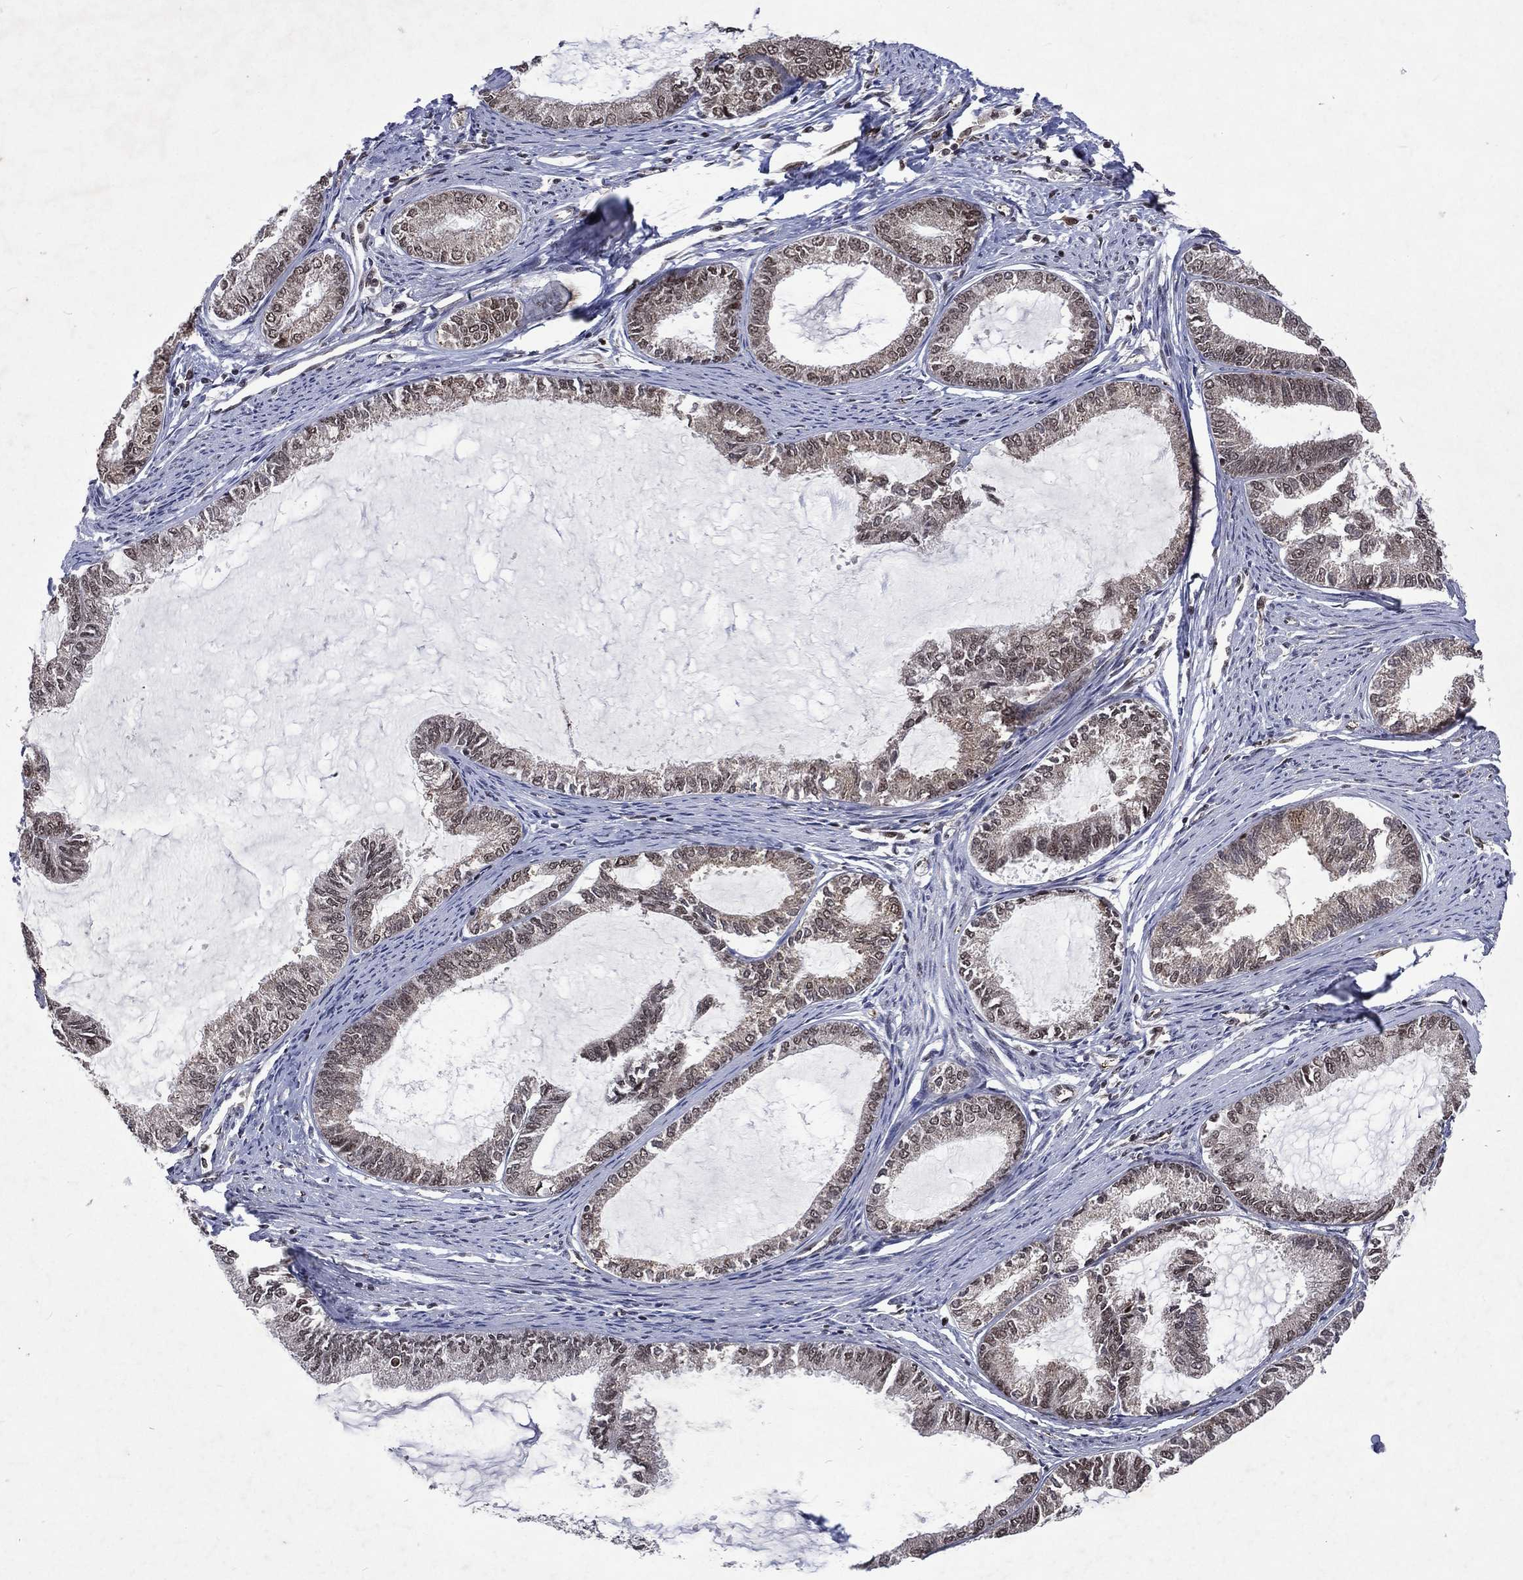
{"staining": {"intensity": "weak", "quantity": "25%-75%", "location": "cytoplasmic/membranous,nuclear"}, "tissue": "endometrial cancer", "cell_type": "Tumor cells", "image_type": "cancer", "snomed": [{"axis": "morphology", "description": "Adenocarcinoma, NOS"}, {"axis": "topography", "description": "Endometrium"}], "caption": "Protein analysis of endometrial cancer (adenocarcinoma) tissue shows weak cytoplasmic/membranous and nuclear expression in approximately 25%-75% of tumor cells.", "gene": "DMAP1", "patient": {"sex": "female", "age": 86}}